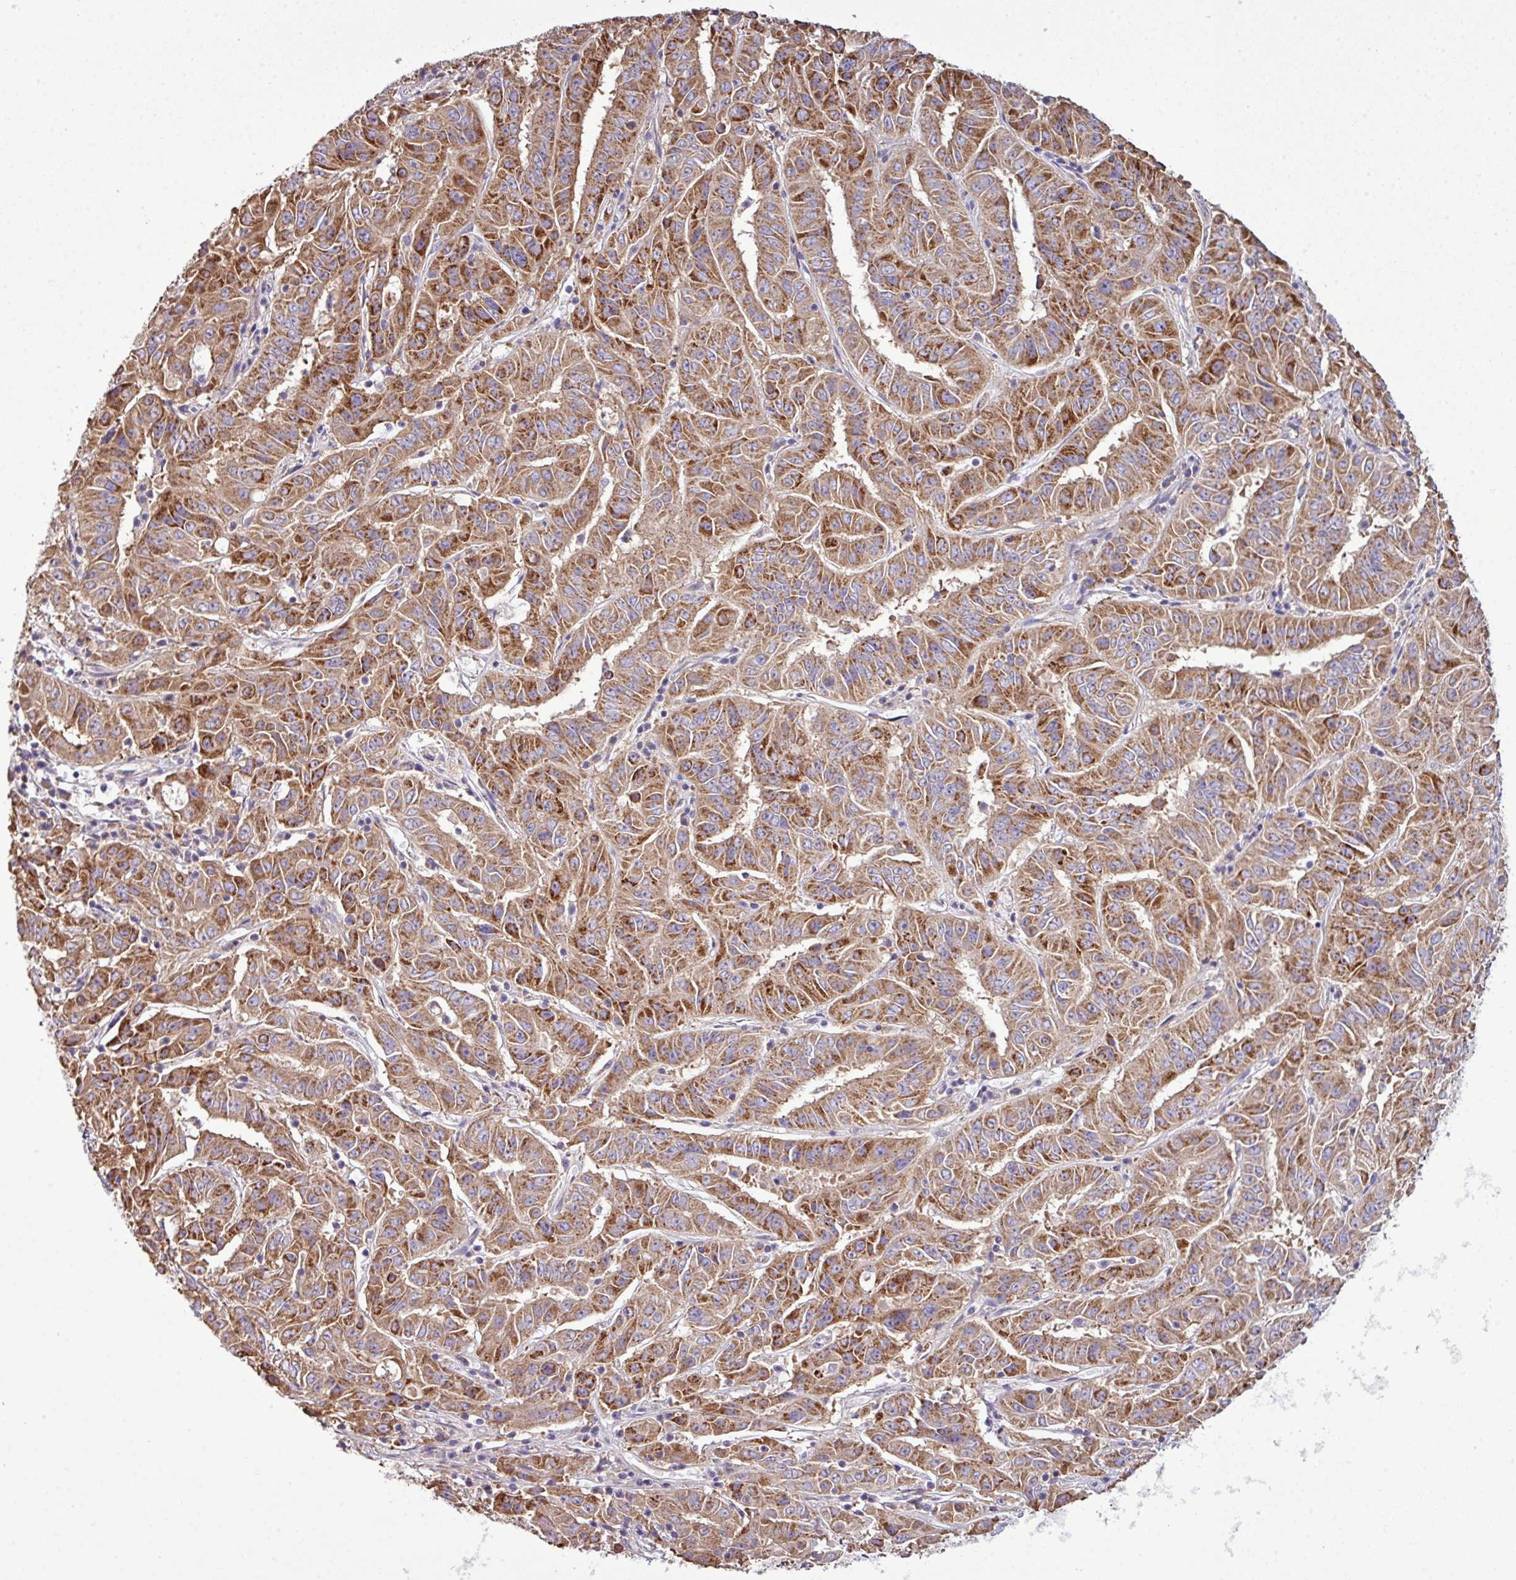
{"staining": {"intensity": "strong", "quantity": ">75%", "location": "cytoplasmic/membranous"}, "tissue": "pancreatic cancer", "cell_type": "Tumor cells", "image_type": "cancer", "snomed": [{"axis": "morphology", "description": "Adenocarcinoma, NOS"}, {"axis": "topography", "description": "Pancreas"}], "caption": "Immunohistochemical staining of human adenocarcinoma (pancreatic) demonstrates high levels of strong cytoplasmic/membranous staining in approximately >75% of tumor cells.", "gene": "AGAP5", "patient": {"sex": "male", "age": 63}}